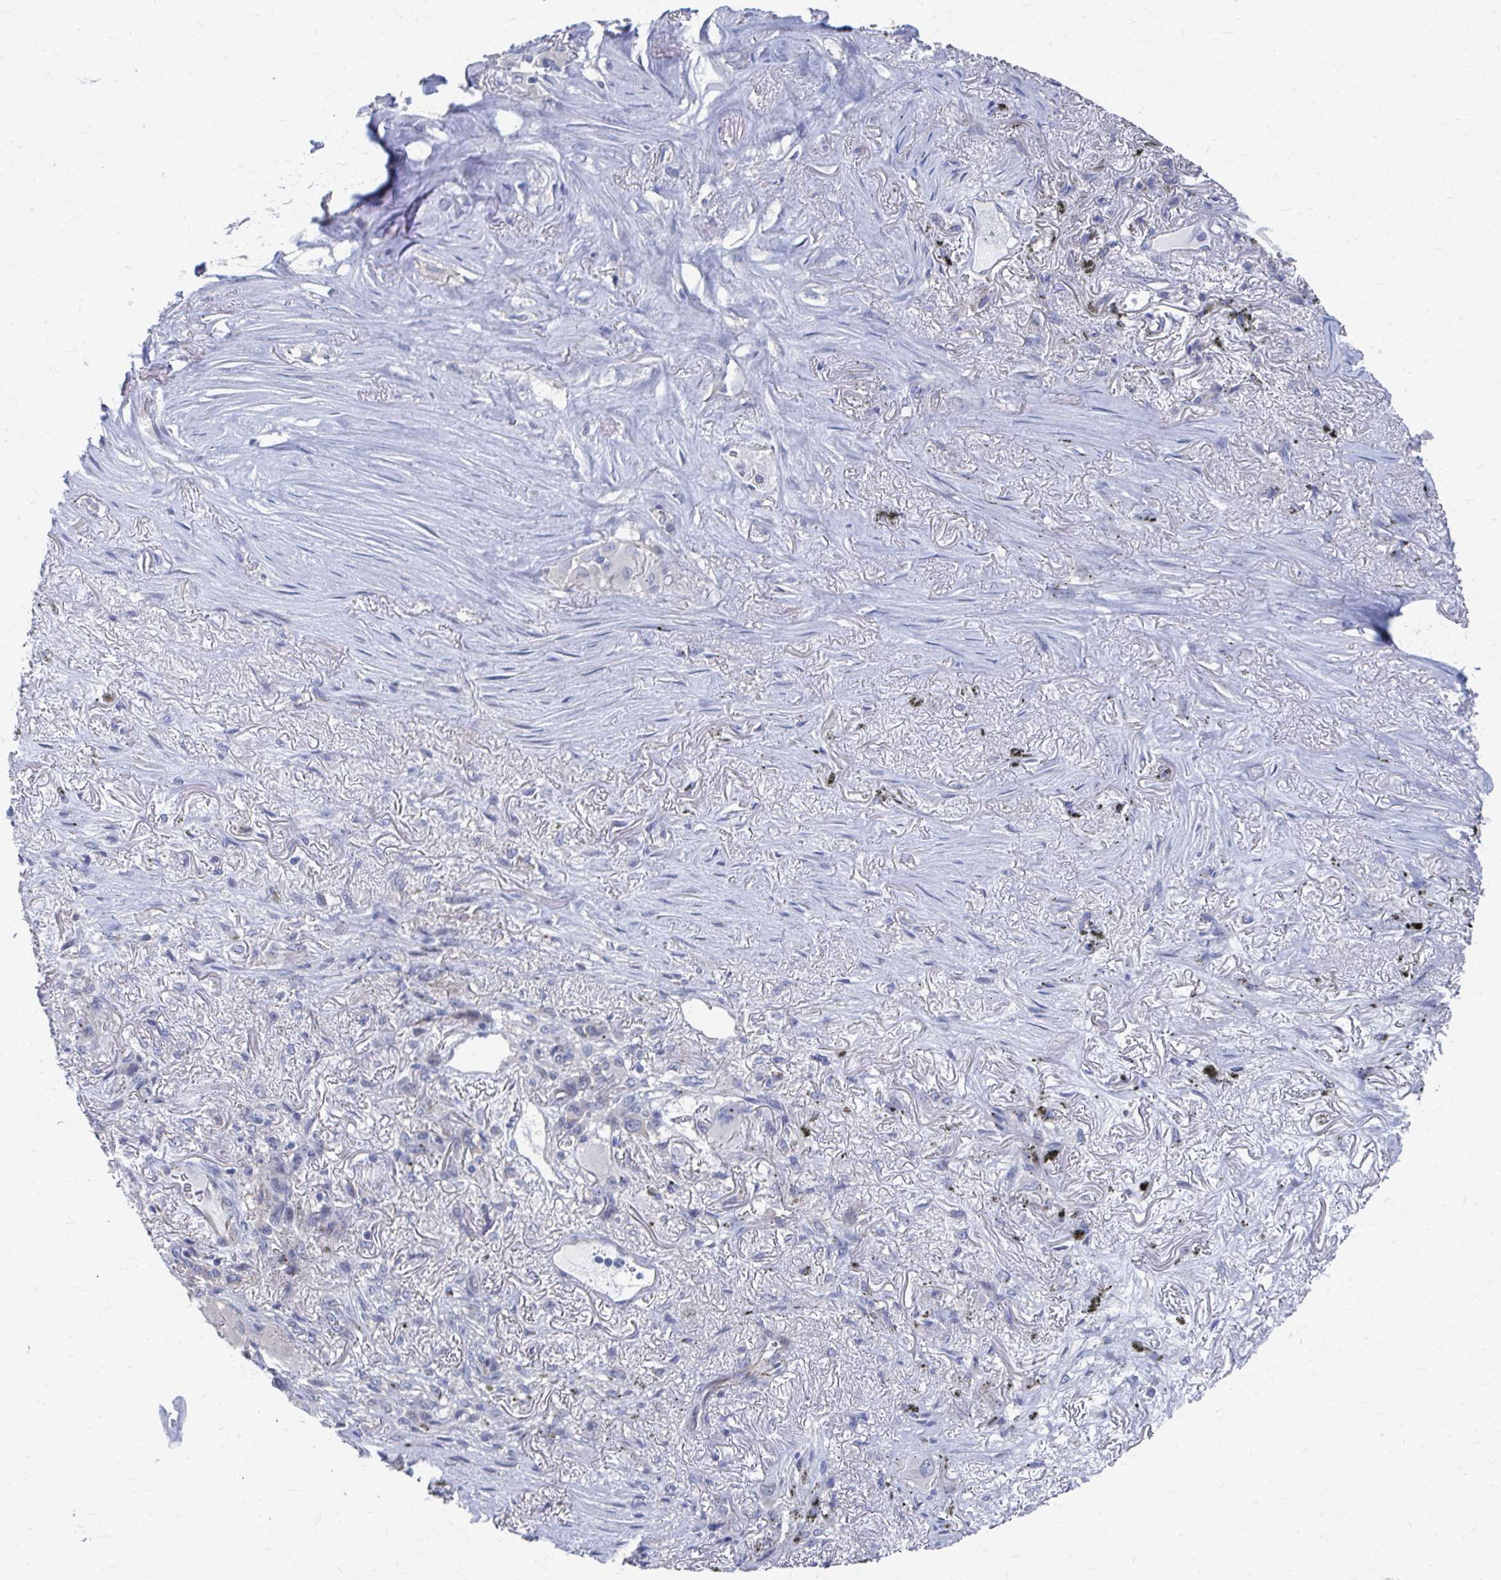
{"staining": {"intensity": "negative", "quantity": "none", "location": "none"}, "tissue": "melanoma", "cell_type": "Tumor cells", "image_type": "cancer", "snomed": [{"axis": "morphology", "description": "Malignant melanoma, Metastatic site"}, {"axis": "topography", "description": "Lung"}], "caption": "Human malignant melanoma (metastatic site) stained for a protein using IHC reveals no positivity in tumor cells.", "gene": "PLEKHG7", "patient": {"sex": "male", "age": 48}}